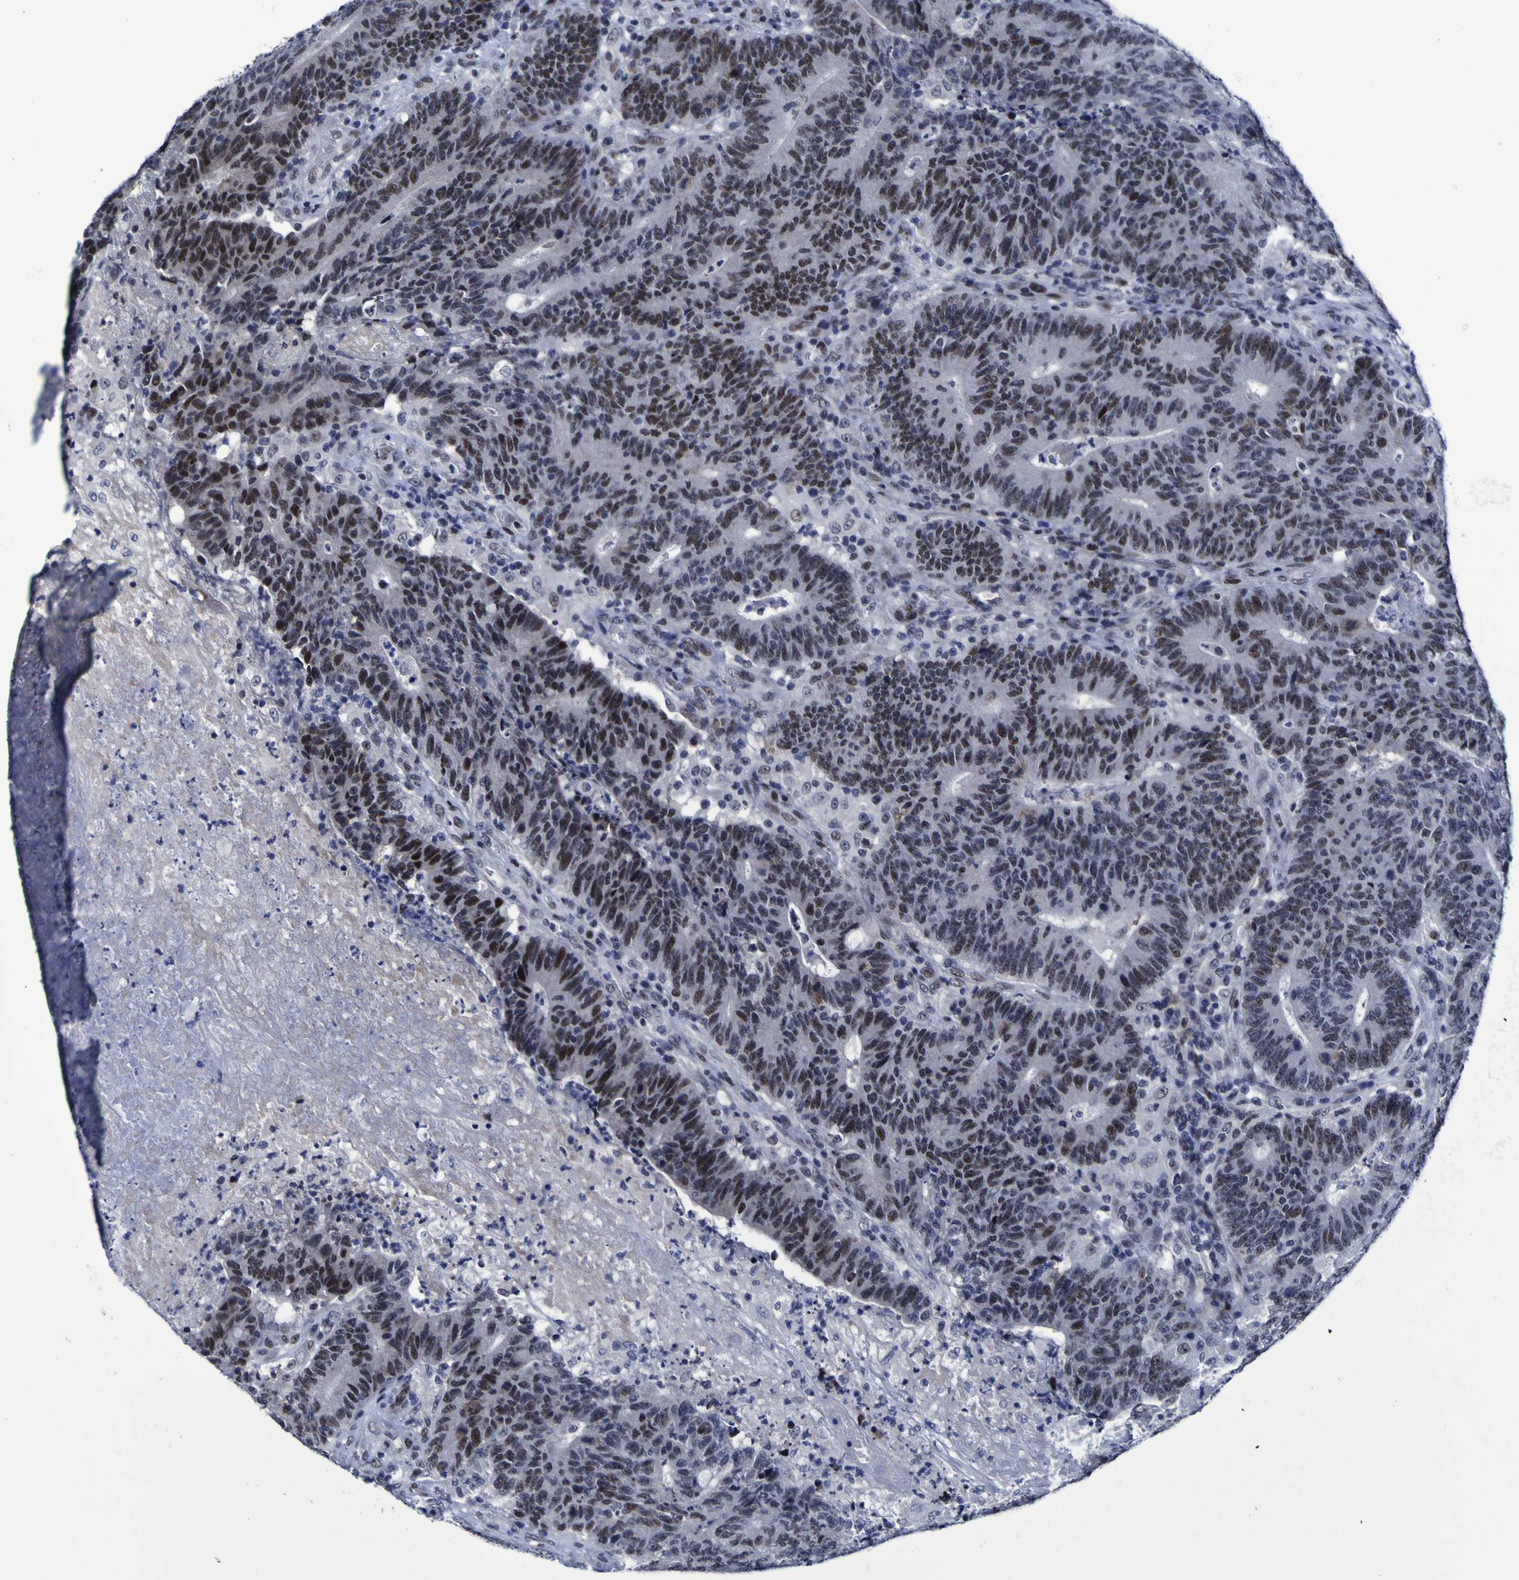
{"staining": {"intensity": "moderate", "quantity": ">75%", "location": "nuclear"}, "tissue": "colorectal cancer", "cell_type": "Tumor cells", "image_type": "cancer", "snomed": [{"axis": "morphology", "description": "Normal tissue, NOS"}, {"axis": "morphology", "description": "Adenocarcinoma, NOS"}, {"axis": "topography", "description": "Colon"}], "caption": "Human colorectal adenocarcinoma stained with a brown dye reveals moderate nuclear positive positivity in approximately >75% of tumor cells.", "gene": "MBD3", "patient": {"sex": "female", "age": 75}}